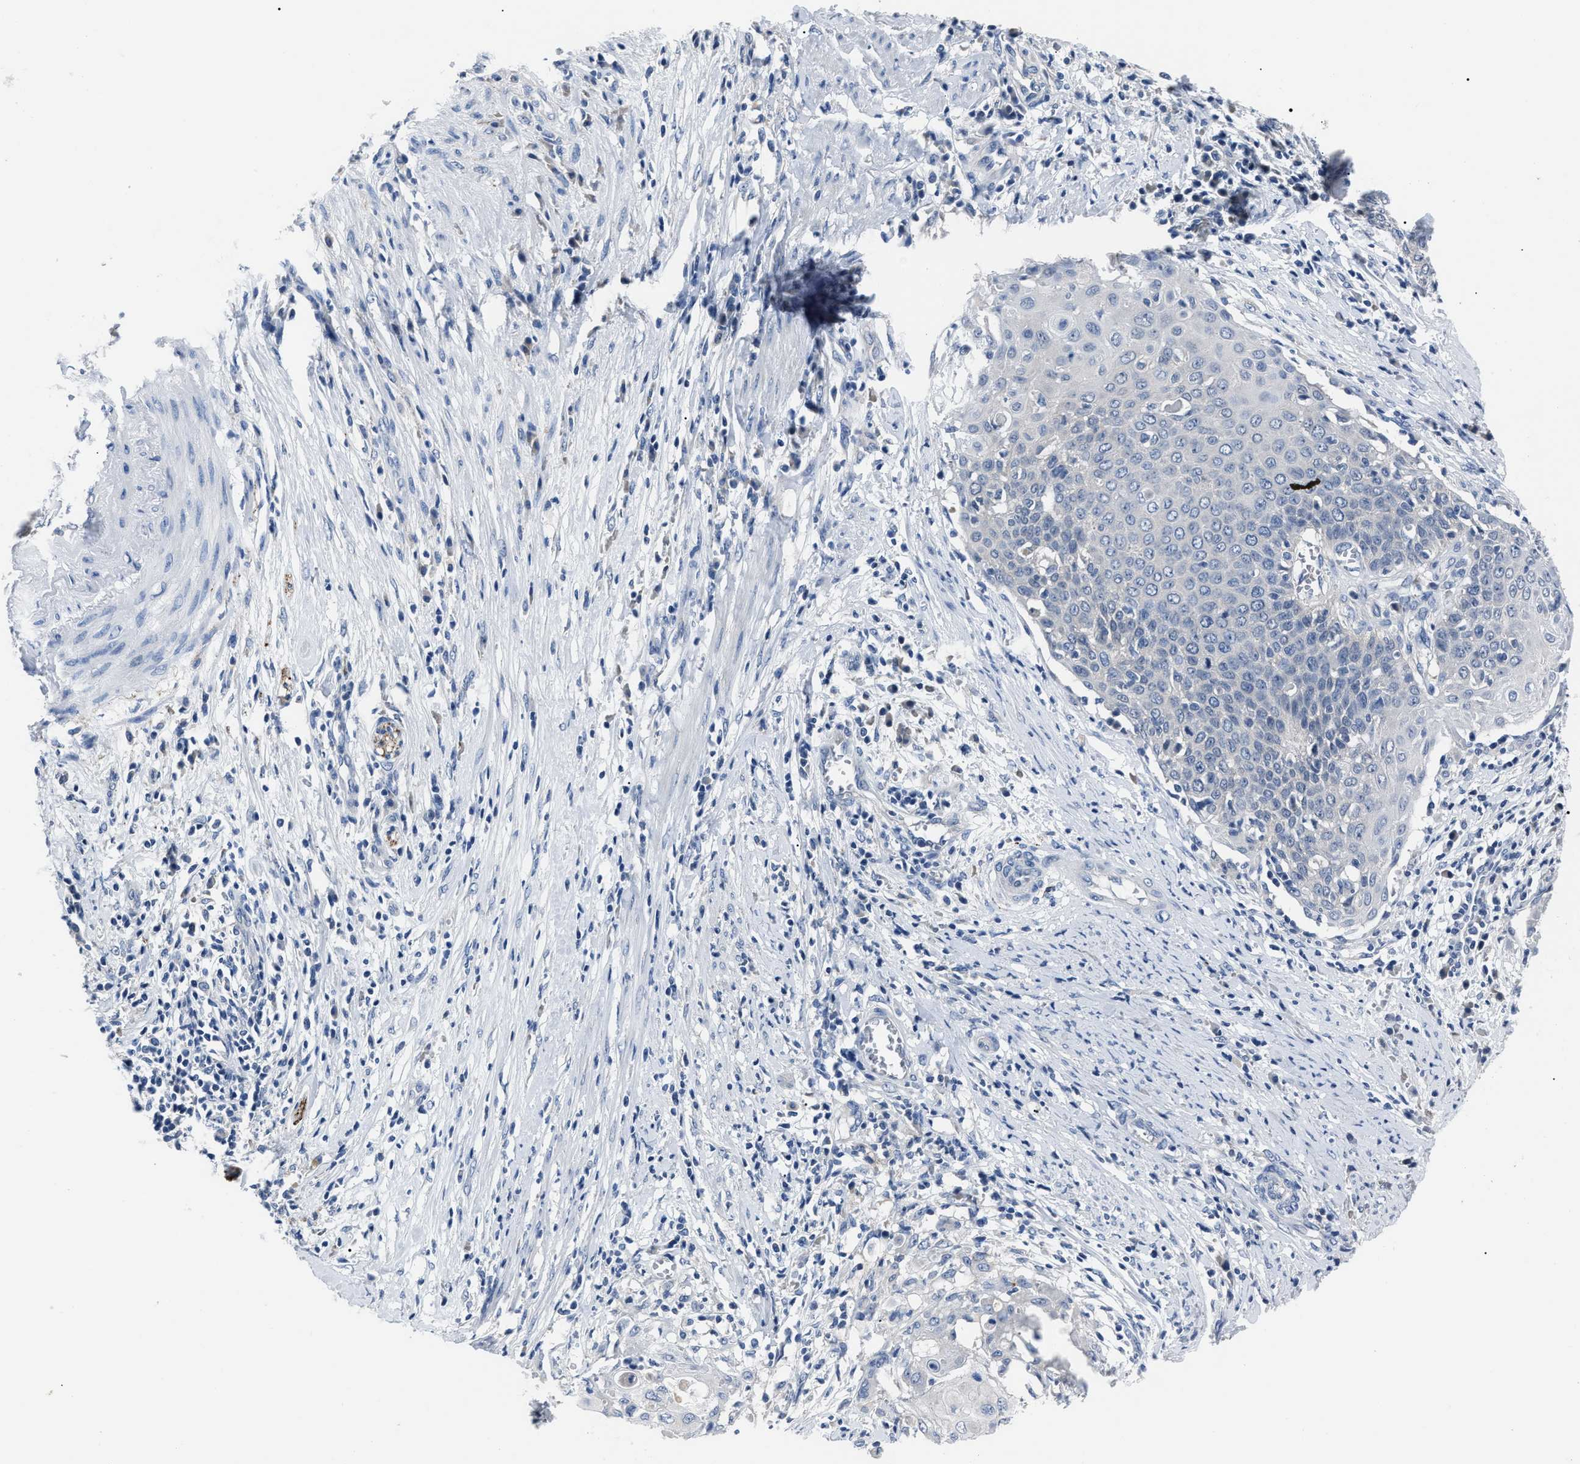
{"staining": {"intensity": "negative", "quantity": "none", "location": "none"}, "tissue": "cervical cancer", "cell_type": "Tumor cells", "image_type": "cancer", "snomed": [{"axis": "morphology", "description": "Squamous cell carcinoma, NOS"}, {"axis": "topography", "description": "Cervix"}], "caption": "Cervical cancer (squamous cell carcinoma) was stained to show a protein in brown. There is no significant positivity in tumor cells. The staining was performed using DAB (3,3'-diaminobenzidine) to visualize the protein expression in brown, while the nuclei were stained in blue with hematoxylin (Magnification: 20x).", "gene": "LRWD1", "patient": {"sex": "female", "age": 39}}